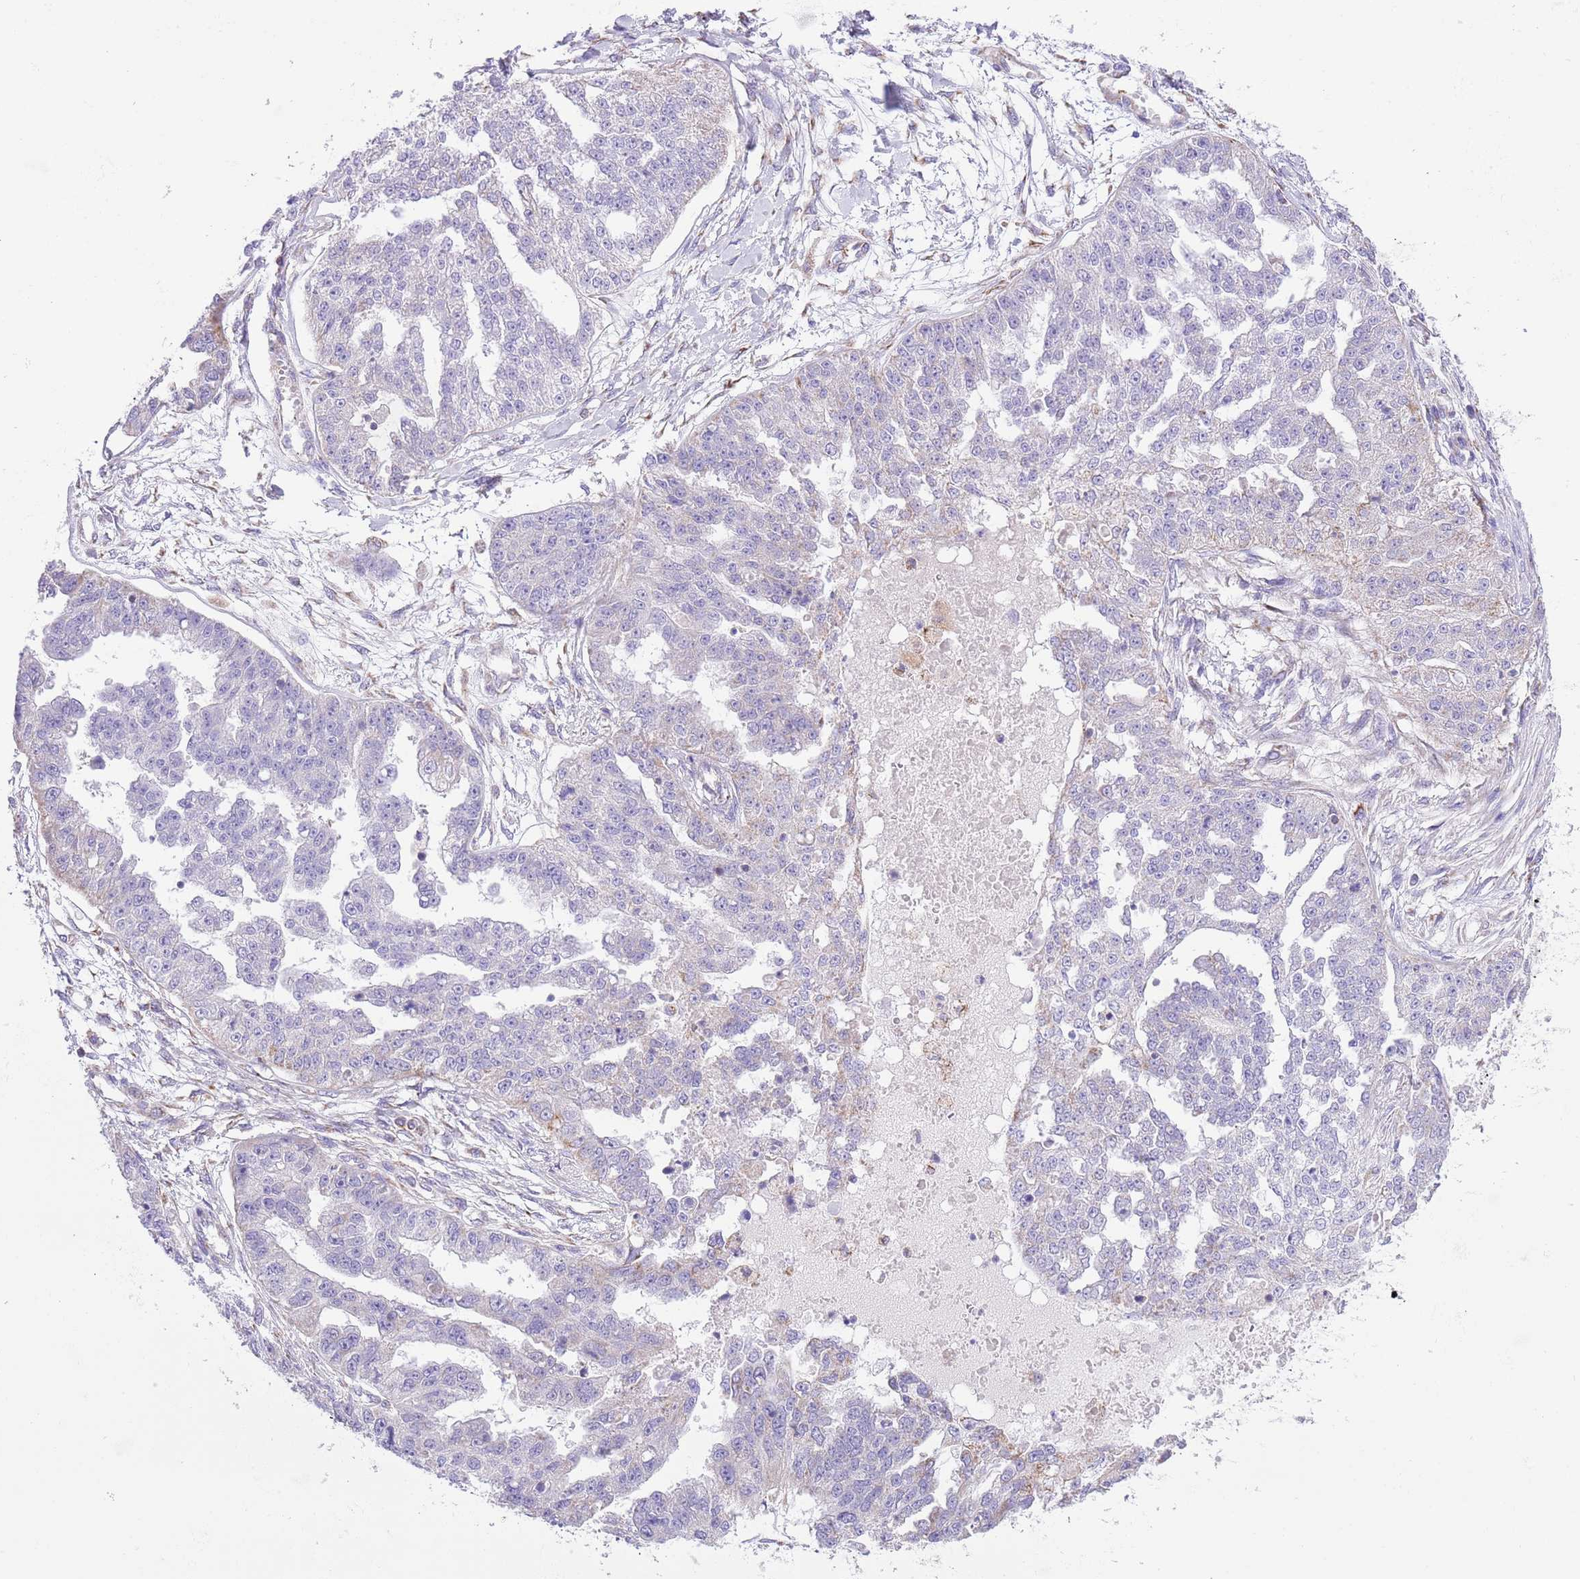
{"staining": {"intensity": "negative", "quantity": "none", "location": "none"}, "tissue": "ovarian cancer", "cell_type": "Tumor cells", "image_type": "cancer", "snomed": [{"axis": "morphology", "description": "Cystadenocarcinoma, serous, NOS"}, {"axis": "topography", "description": "Ovary"}], "caption": "Histopathology image shows no protein expression in tumor cells of ovarian cancer tissue.", "gene": "SS18L2", "patient": {"sex": "female", "age": 58}}